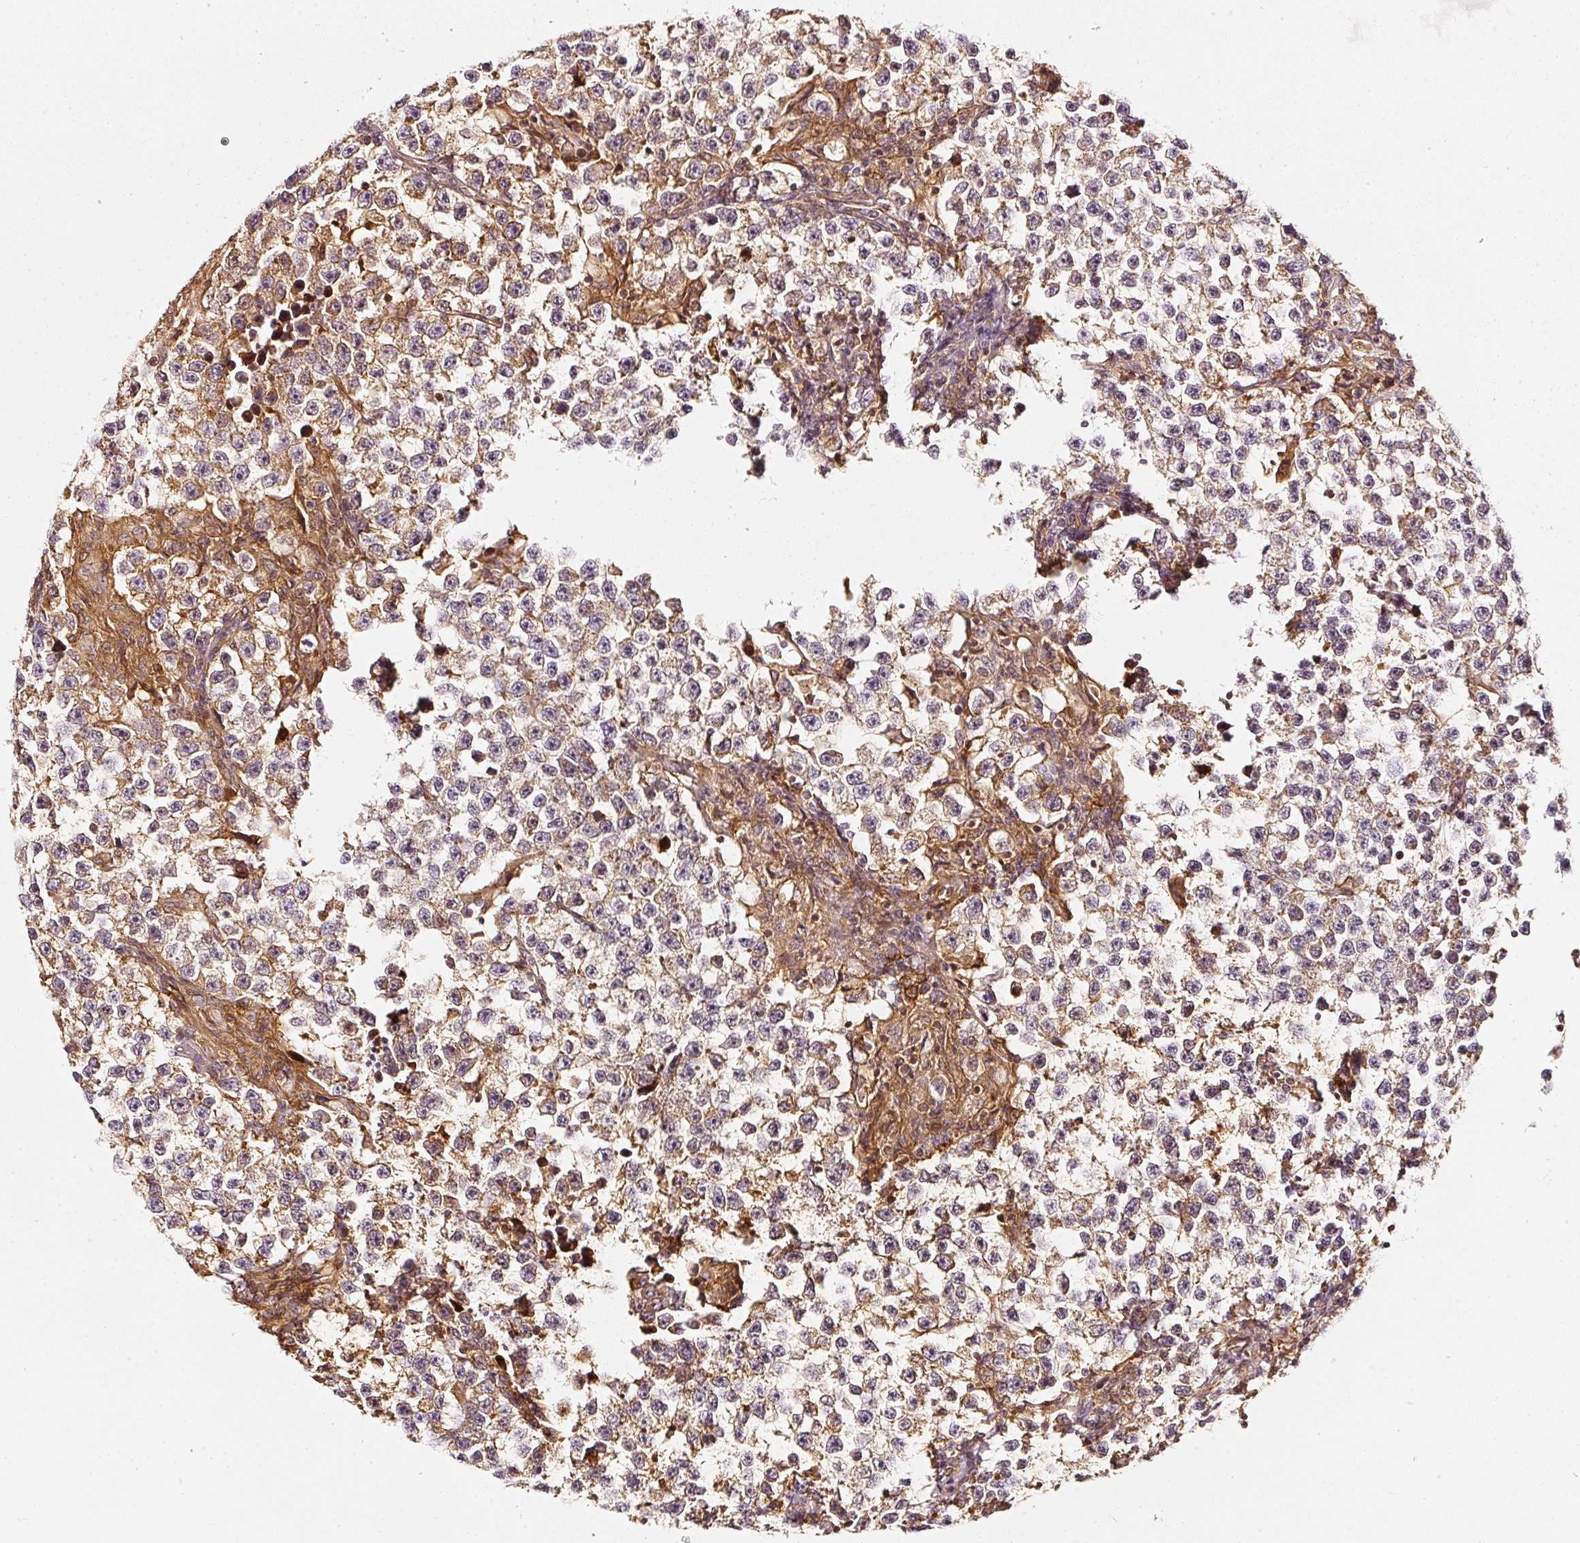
{"staining": {"intensity": "moderate", "quantity": ">75%", "location": "cytoplasmic/membranous"}, "tissue": "testis cancer", "cell_type": "Tumor cells", "image_type": "cancer", "snomed": [{"axis": "morphology", "description": "Seminoma, NOS"}, {"axis": "topography", "description": "Testis"}], "caption": "An immunohistochemistry (IHC) image of tumor tissue is shown. Protein staining in brown shows moderate cytoplasmic/membranous positivity in testis seminoma within tumor cells.", "gene": "ASMTL", "patient": {"sex": "male", "age": 46}}